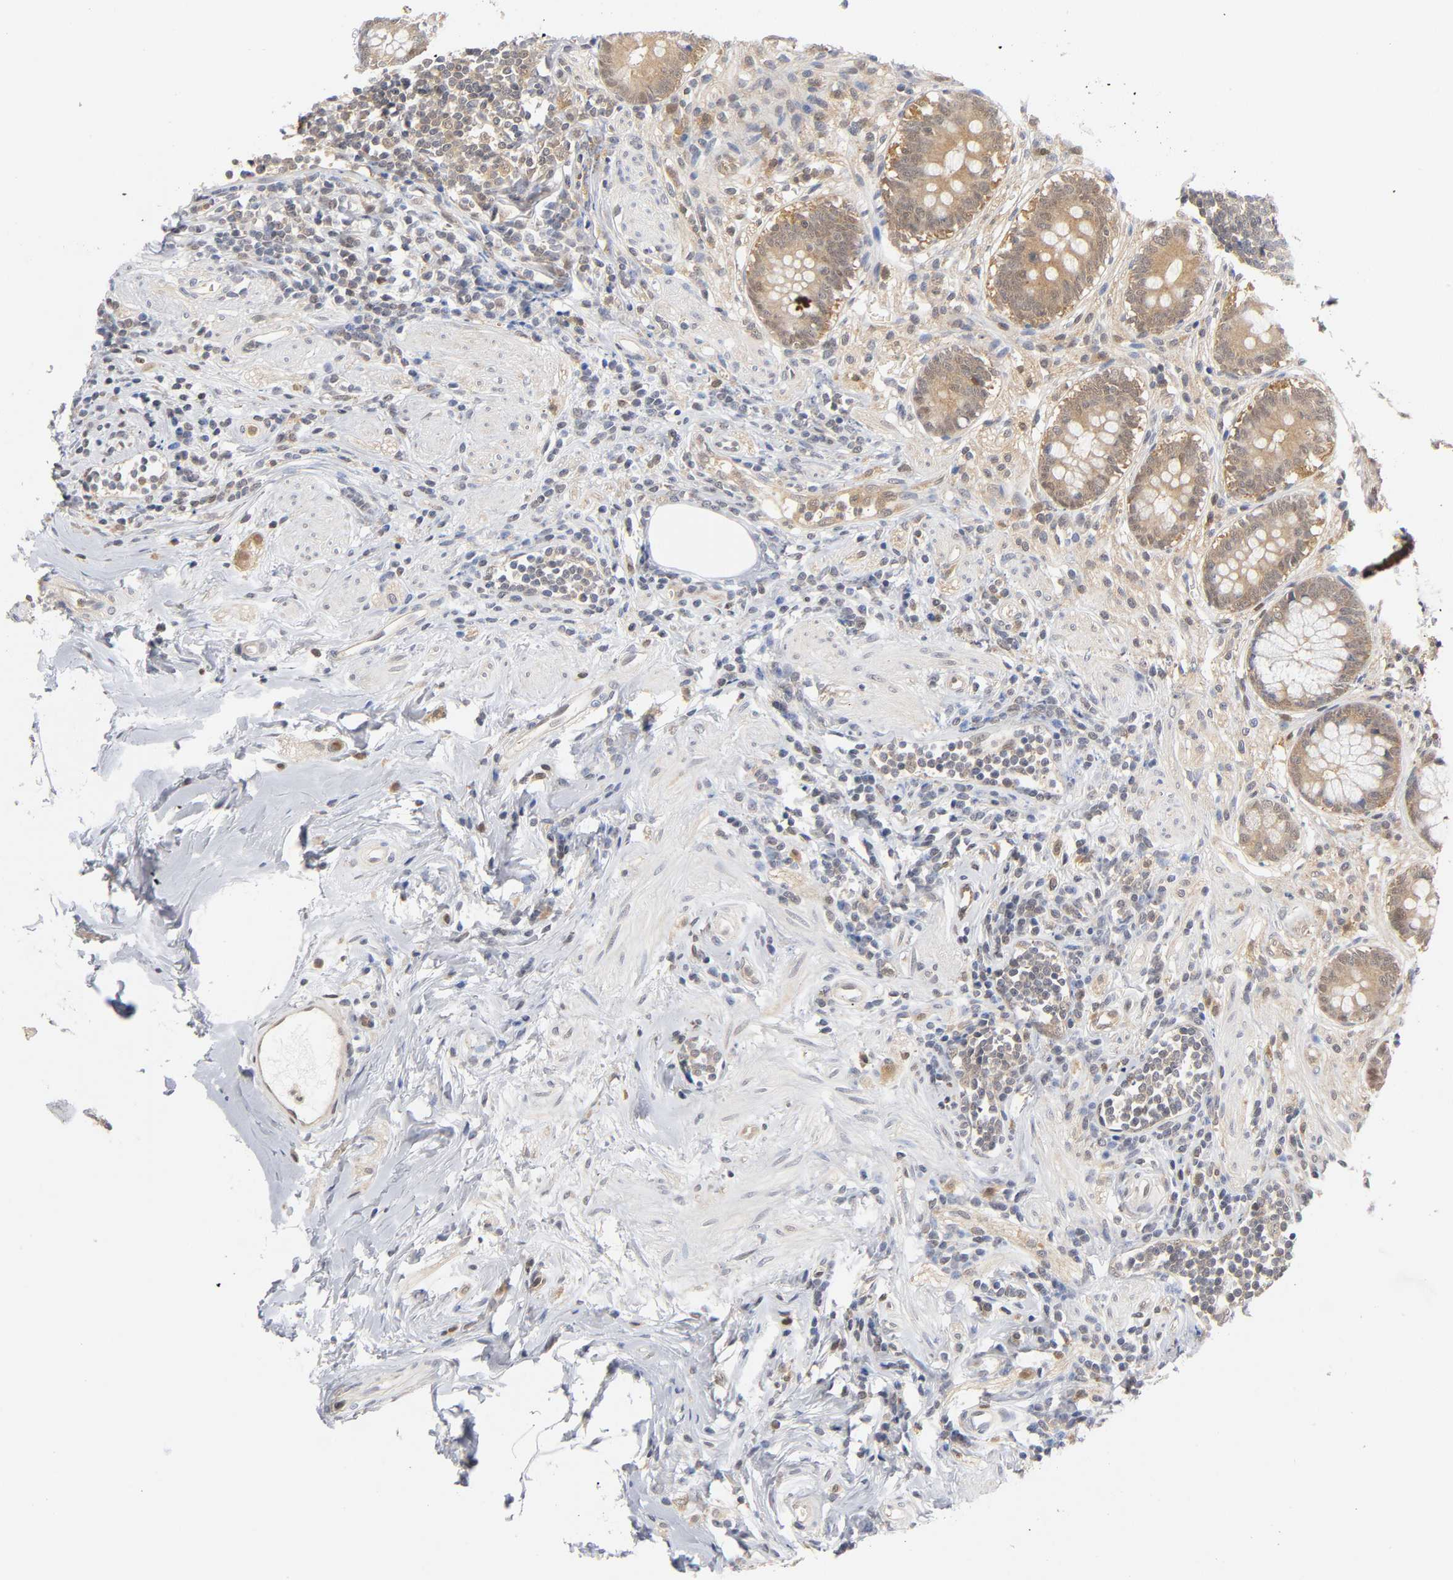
{"staining": {"intensity": "moderate", "quantity": ">75%", "location": "cytoplasmic/membranous"}, "tissue": "appendix", "cell_type": "Glandular cells", "image_type": "normal", "snomed": [{"axis": "morphology", "description": "Normal tissue, NOS"}, {"axis": "topography", "description": "Appendix"}], "caption": "Glandular cells demonstrate medium levels of moderate cytoplasmic/membranous expression in approximately >75% of cells in unremarkable human appendix. Nuclei are stained in blue.", "gene": "DFFB", "patient": {"sex": "female", "age": 50}}